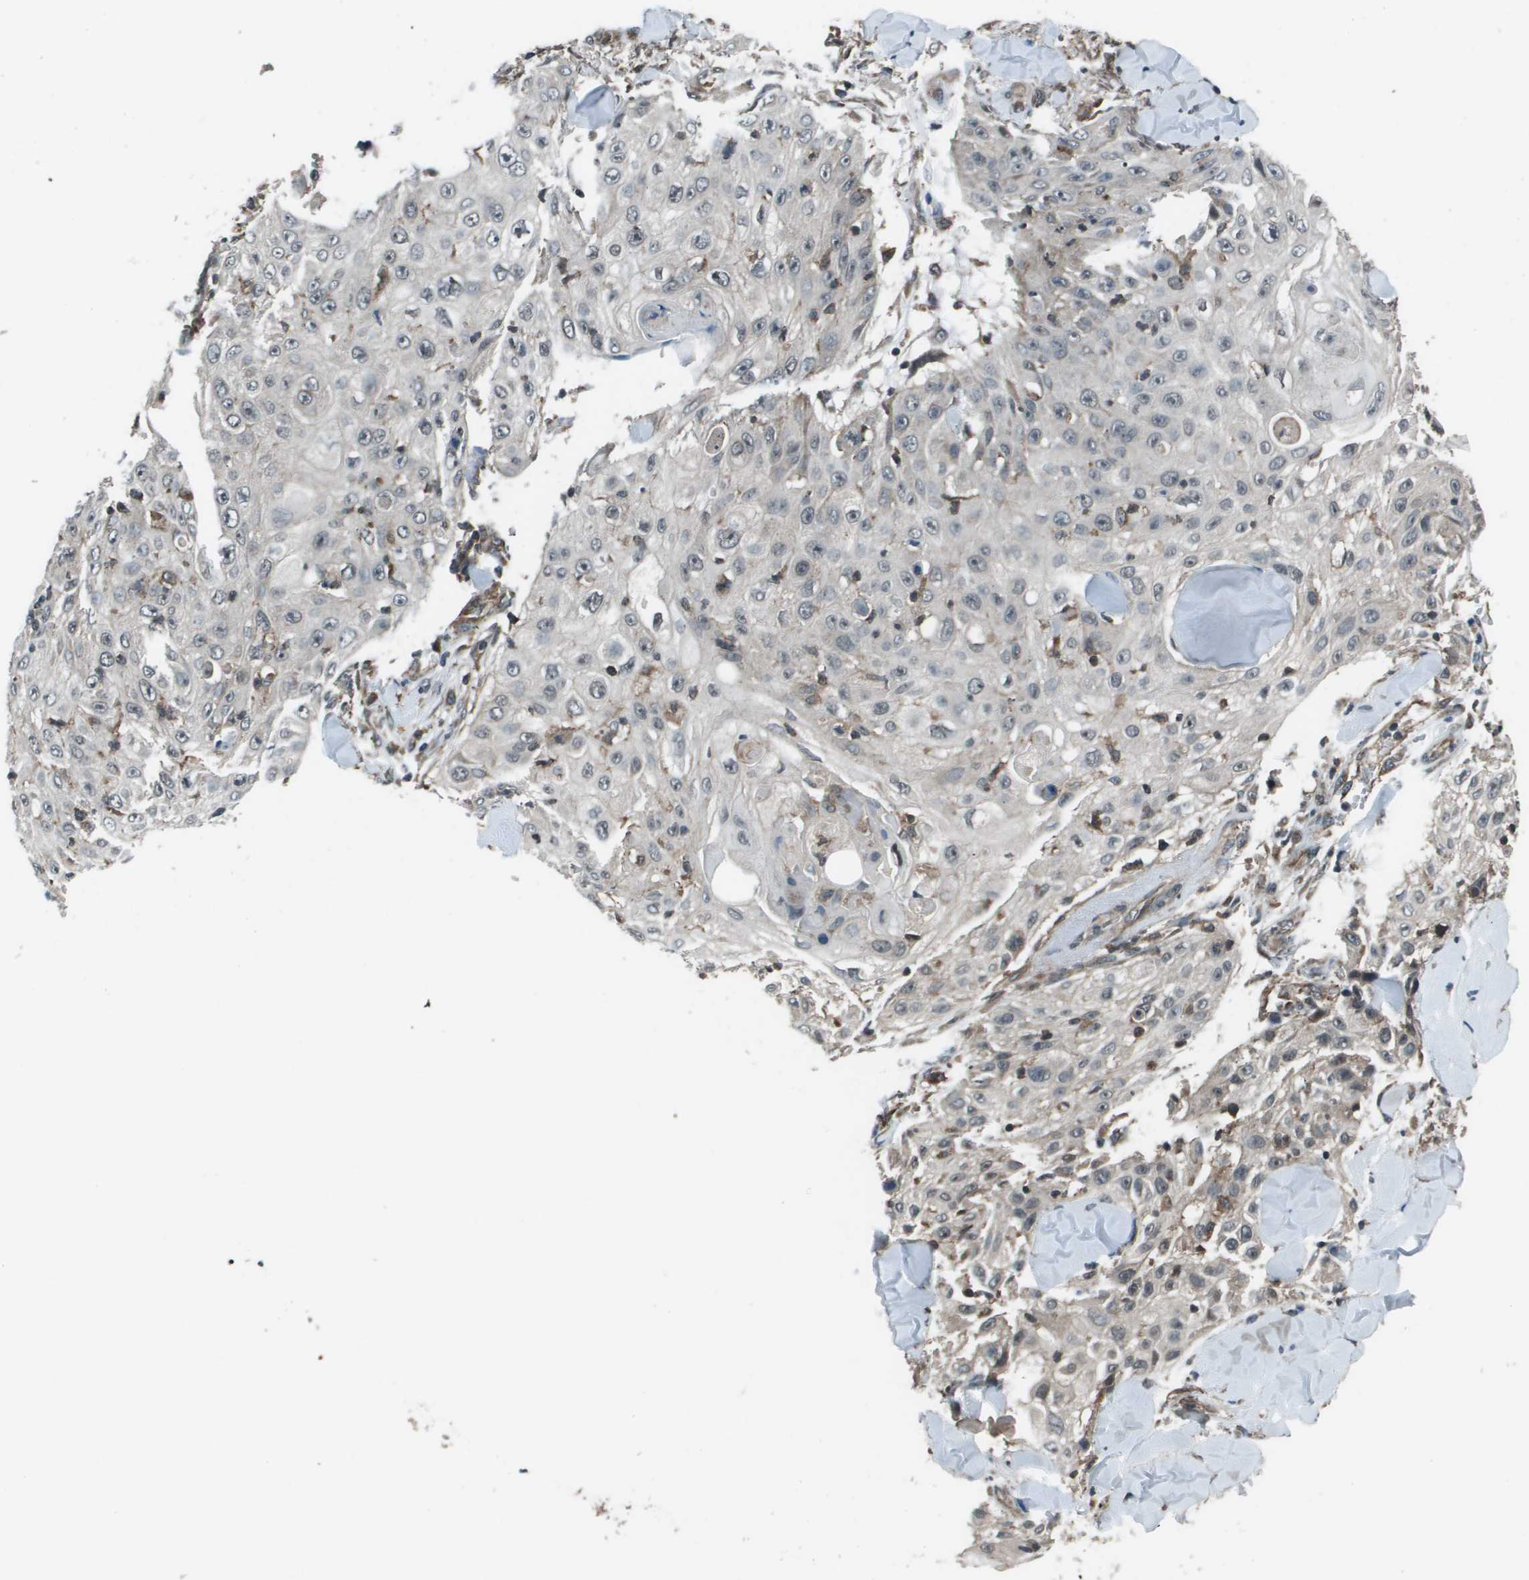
{"staining": {"intensity": "weak", "quantity": "<25%", "location": "cytoplasmic/membranous"}, "tissue": "skin cancer", "cell_type": "Tumor cells", "image_type": "cancer", "snomed": [{"axis": "morphology", "description": "Squamous cell carcinoma, NOS"}, {"axis": "topography", "description": "Skin"}], "caption": "Micrograph shows no protein expression in tumor cells of squamous cell carcinoma (skin) tissue. (DAB immunohistochemistry (IHC) visualized using brightfield microscopy, high magnification).", "gene": "PPFIA1", "patient": {"sex": "male", "age": 86}}